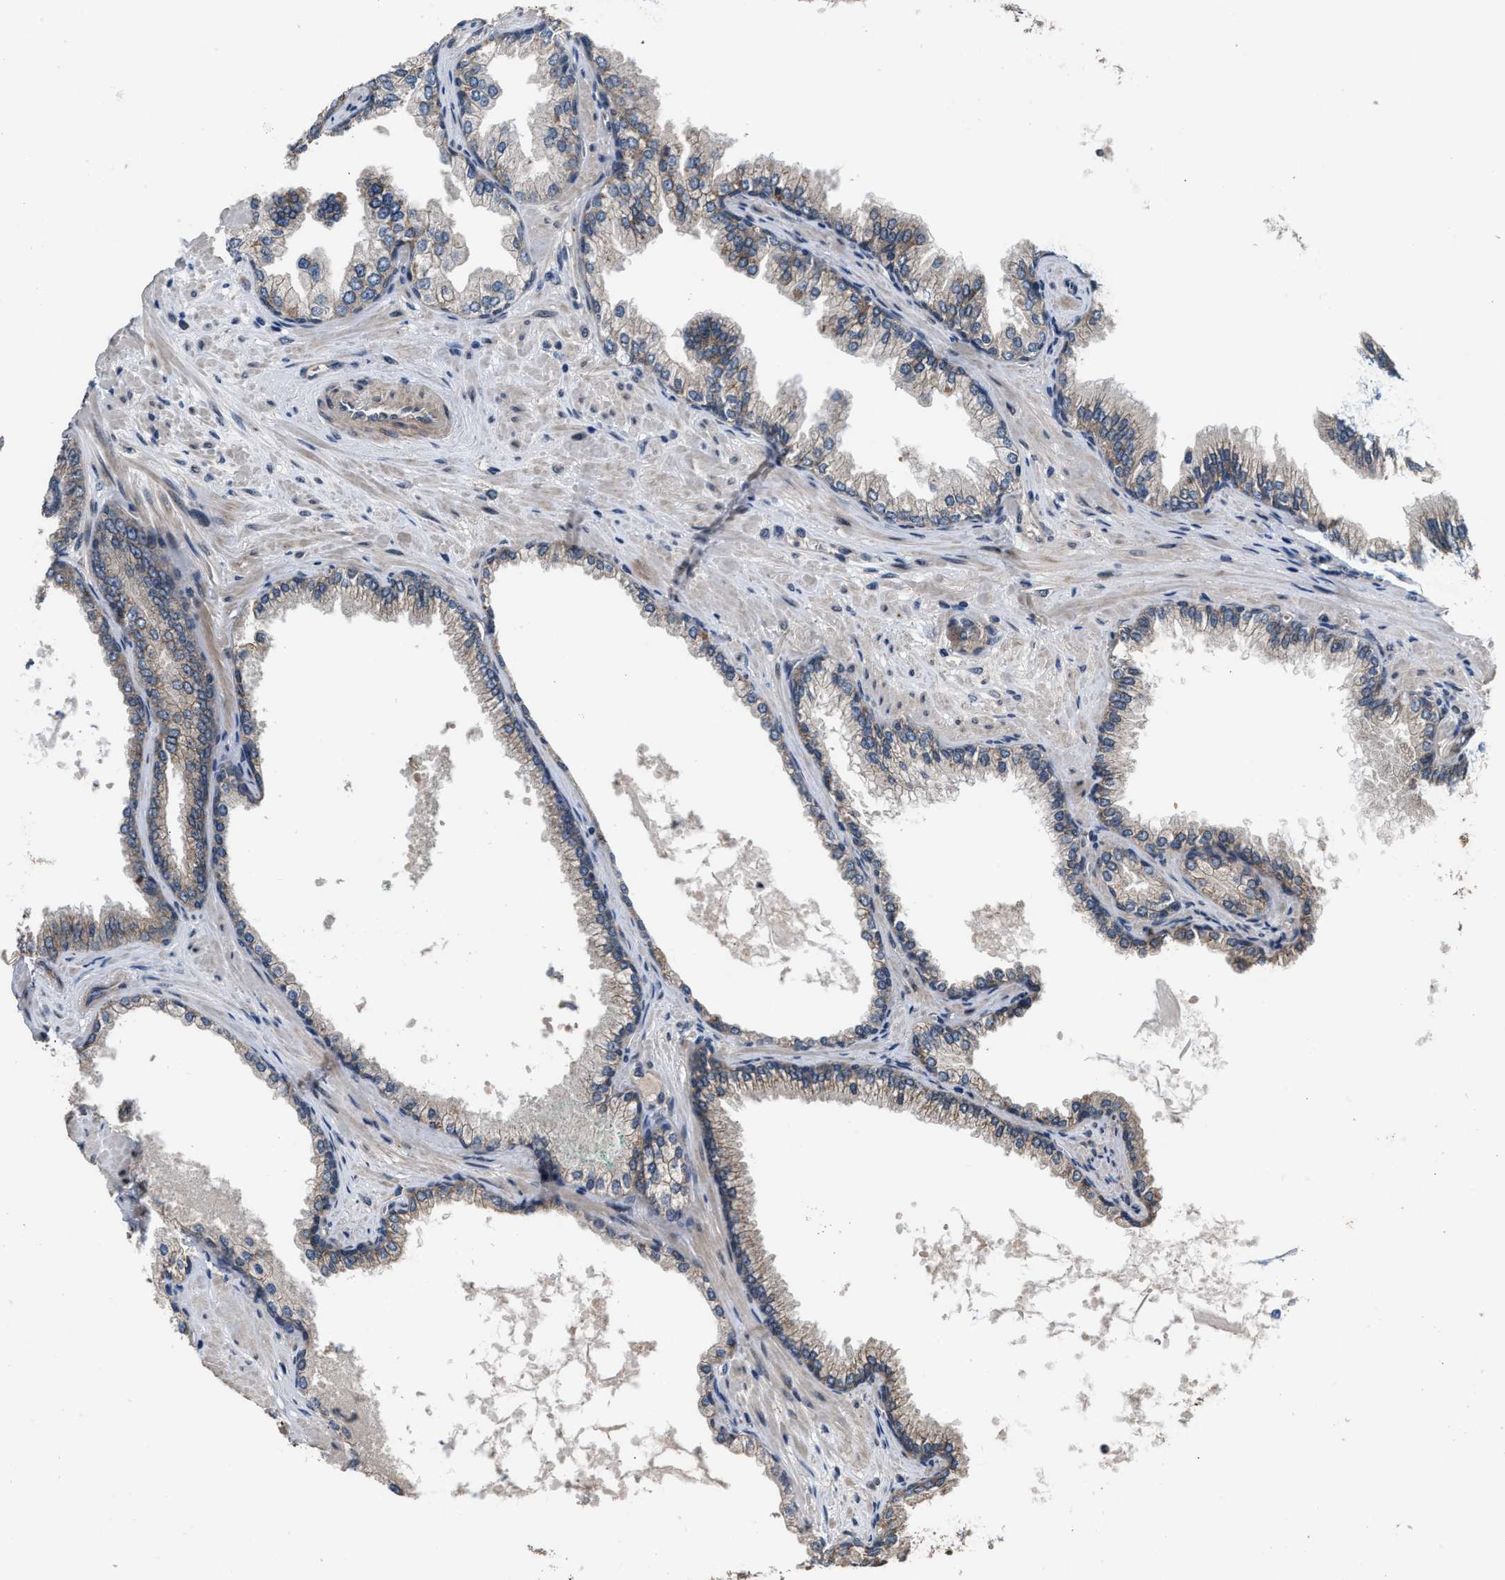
{"staining": {"intensity": "moderate", "quantity": "25%-75%", "location": "cytoplasmic/membranous"}, "tissue": "prostate cancer", "cell_type": "Tumor cells", "image_type": "cancer", "snomed": [{"axis": "morphology", "description": "Adenocarcinoma, High grade"}, {"axis": "topography", "description": "Prostate"}], "caption": "This image exhibits immunohistochemistry staining of human prostate high-grade adenocarcinoma, with medium moderate cytoplasmic/membranous staining in approximately 25%-75% of tumor cells.", "gene": "UTRN", "patient": {"sex": "male", "age": 71}}